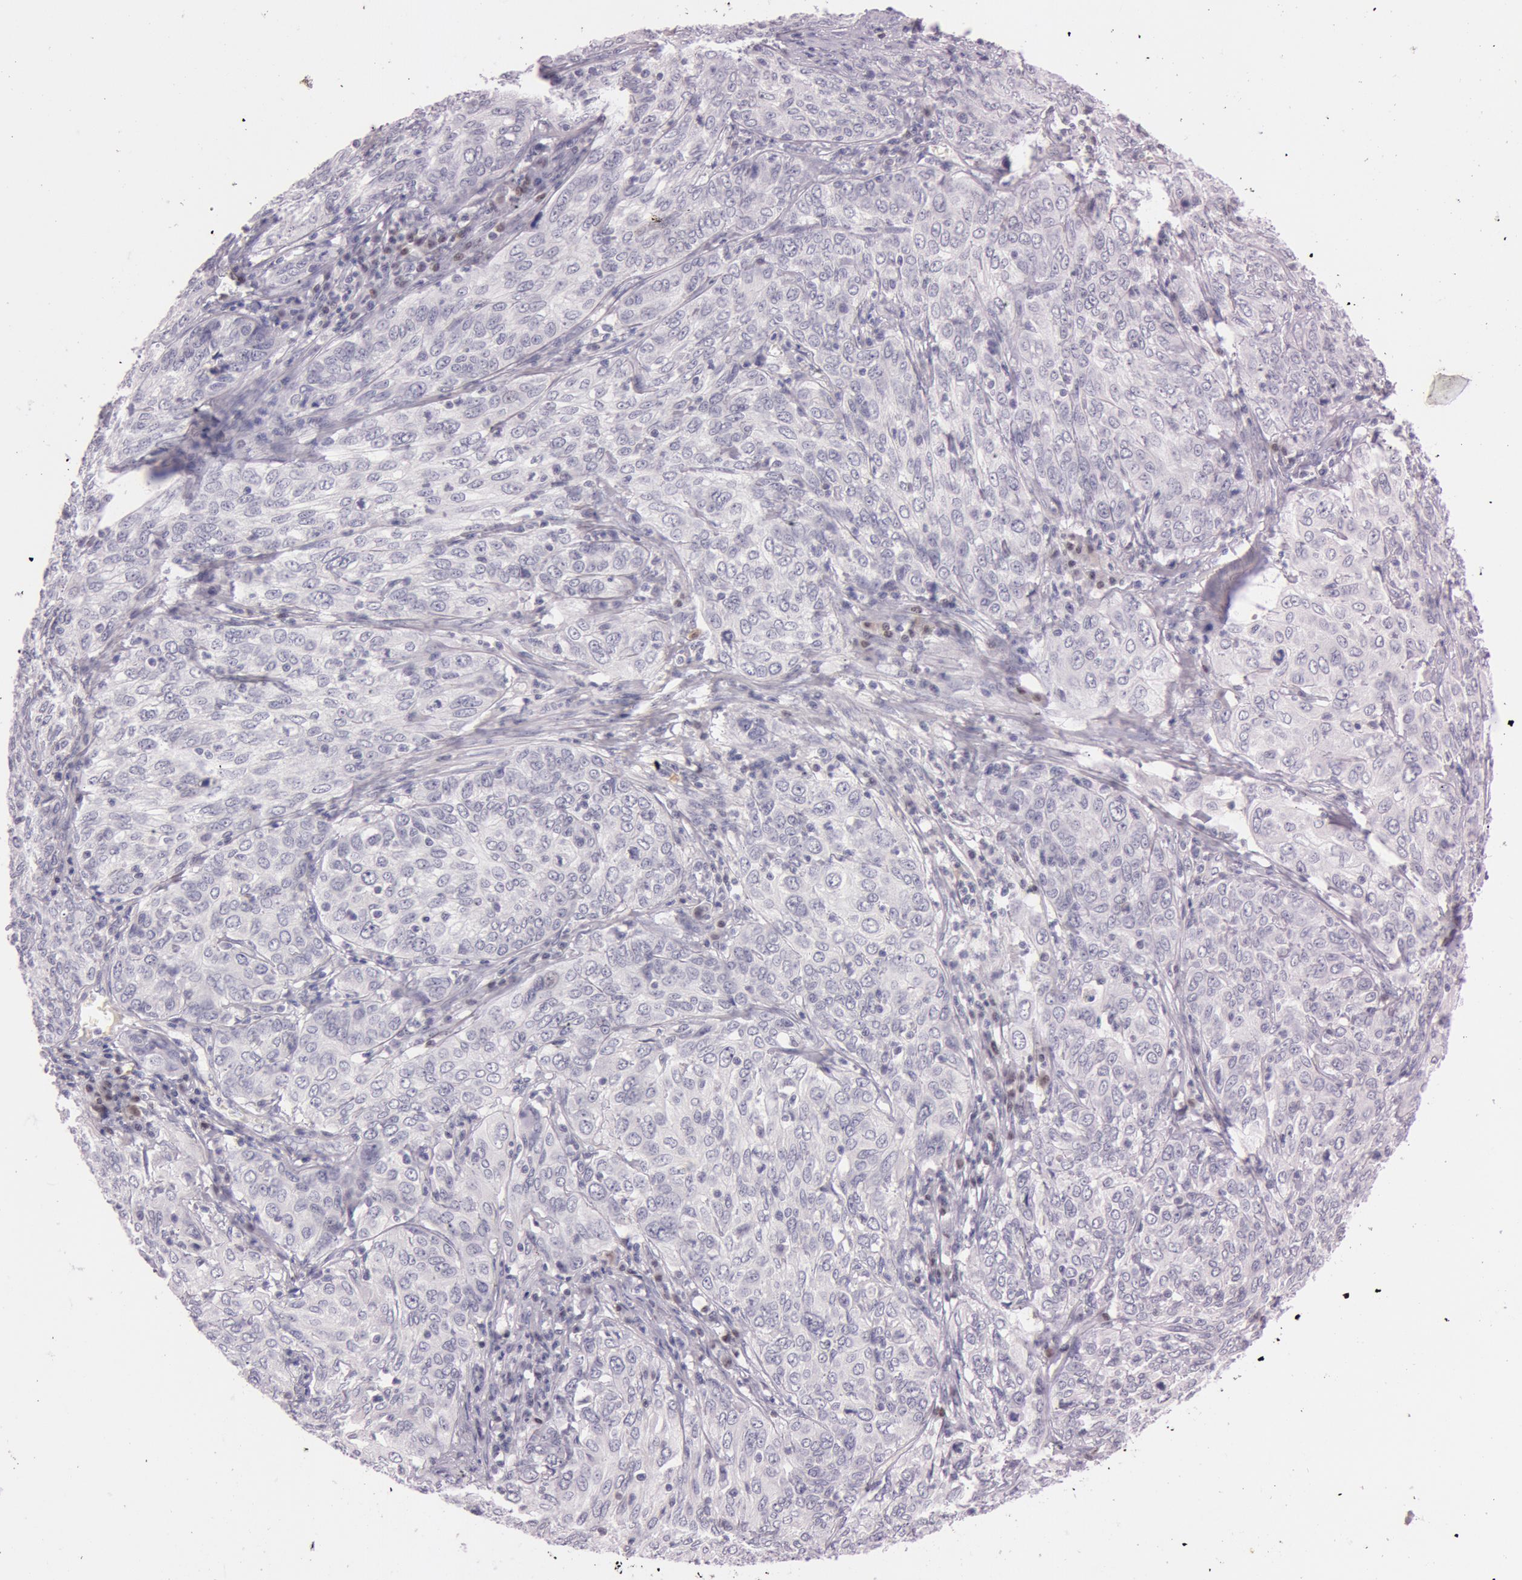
{"staining": {"intensity": "negative", "quantity": "none", "location": "none"}, "tissue": "cervical cancer", "cell_type": "Tumor cells", "image_type": "cancer", "snomed": [{"axis": "morphology", "description": "Squamous cell carcinoma, NOS"}, {"axis": "topography", "description": "Cervix"}], "caption": "Immunohistochemistry histopathology image of neoplastic tissue: human cervical cancer (squamous cell carcinoma) stained with DAB (3,3'-diaminobenzidine) demonstrates no significant protein positivity in tumor cells.", "gene": "FBL", "patient": {"sex": "female", "age": 38}}